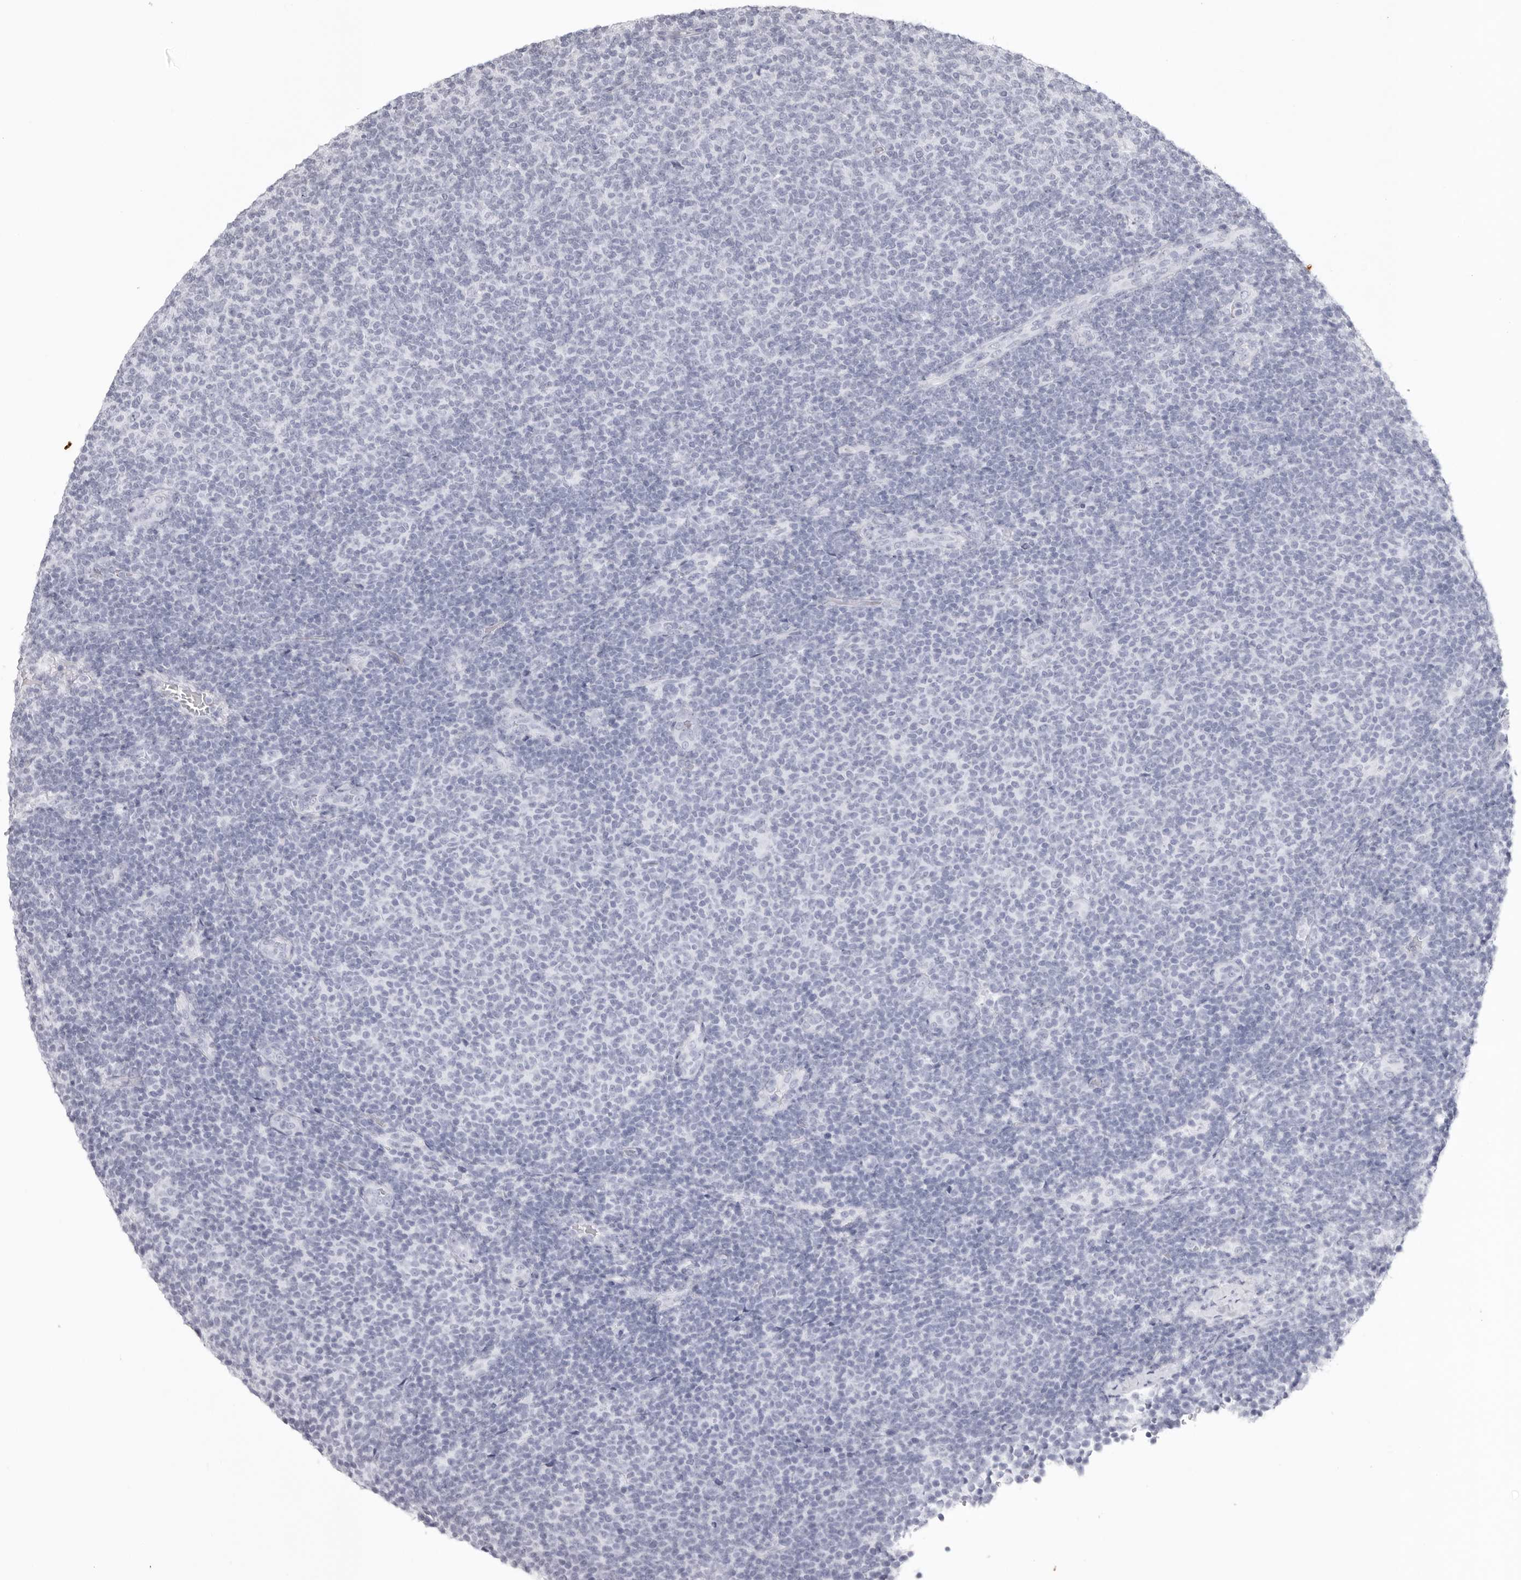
{"staining": {"intensity": "negative", "quantity": "none", "location": "none"}, "tissue": "lymphoma", "cell_type": "Tumor cells", "image_type": "cancer", "snomed": [{"axis": "morphology", "description": "Malignant lymphoma, non-Hodgkin's type, Low grade"}, {"axis": "topography", "description": "Lymph node"}], "caption": "Immunohistochemical staining of lymphoma shows no significant expression in tumor cells. Nuclei are stained in blue.", "gene": "KLK9", "patient": {"sex": "male", "age": 66}}